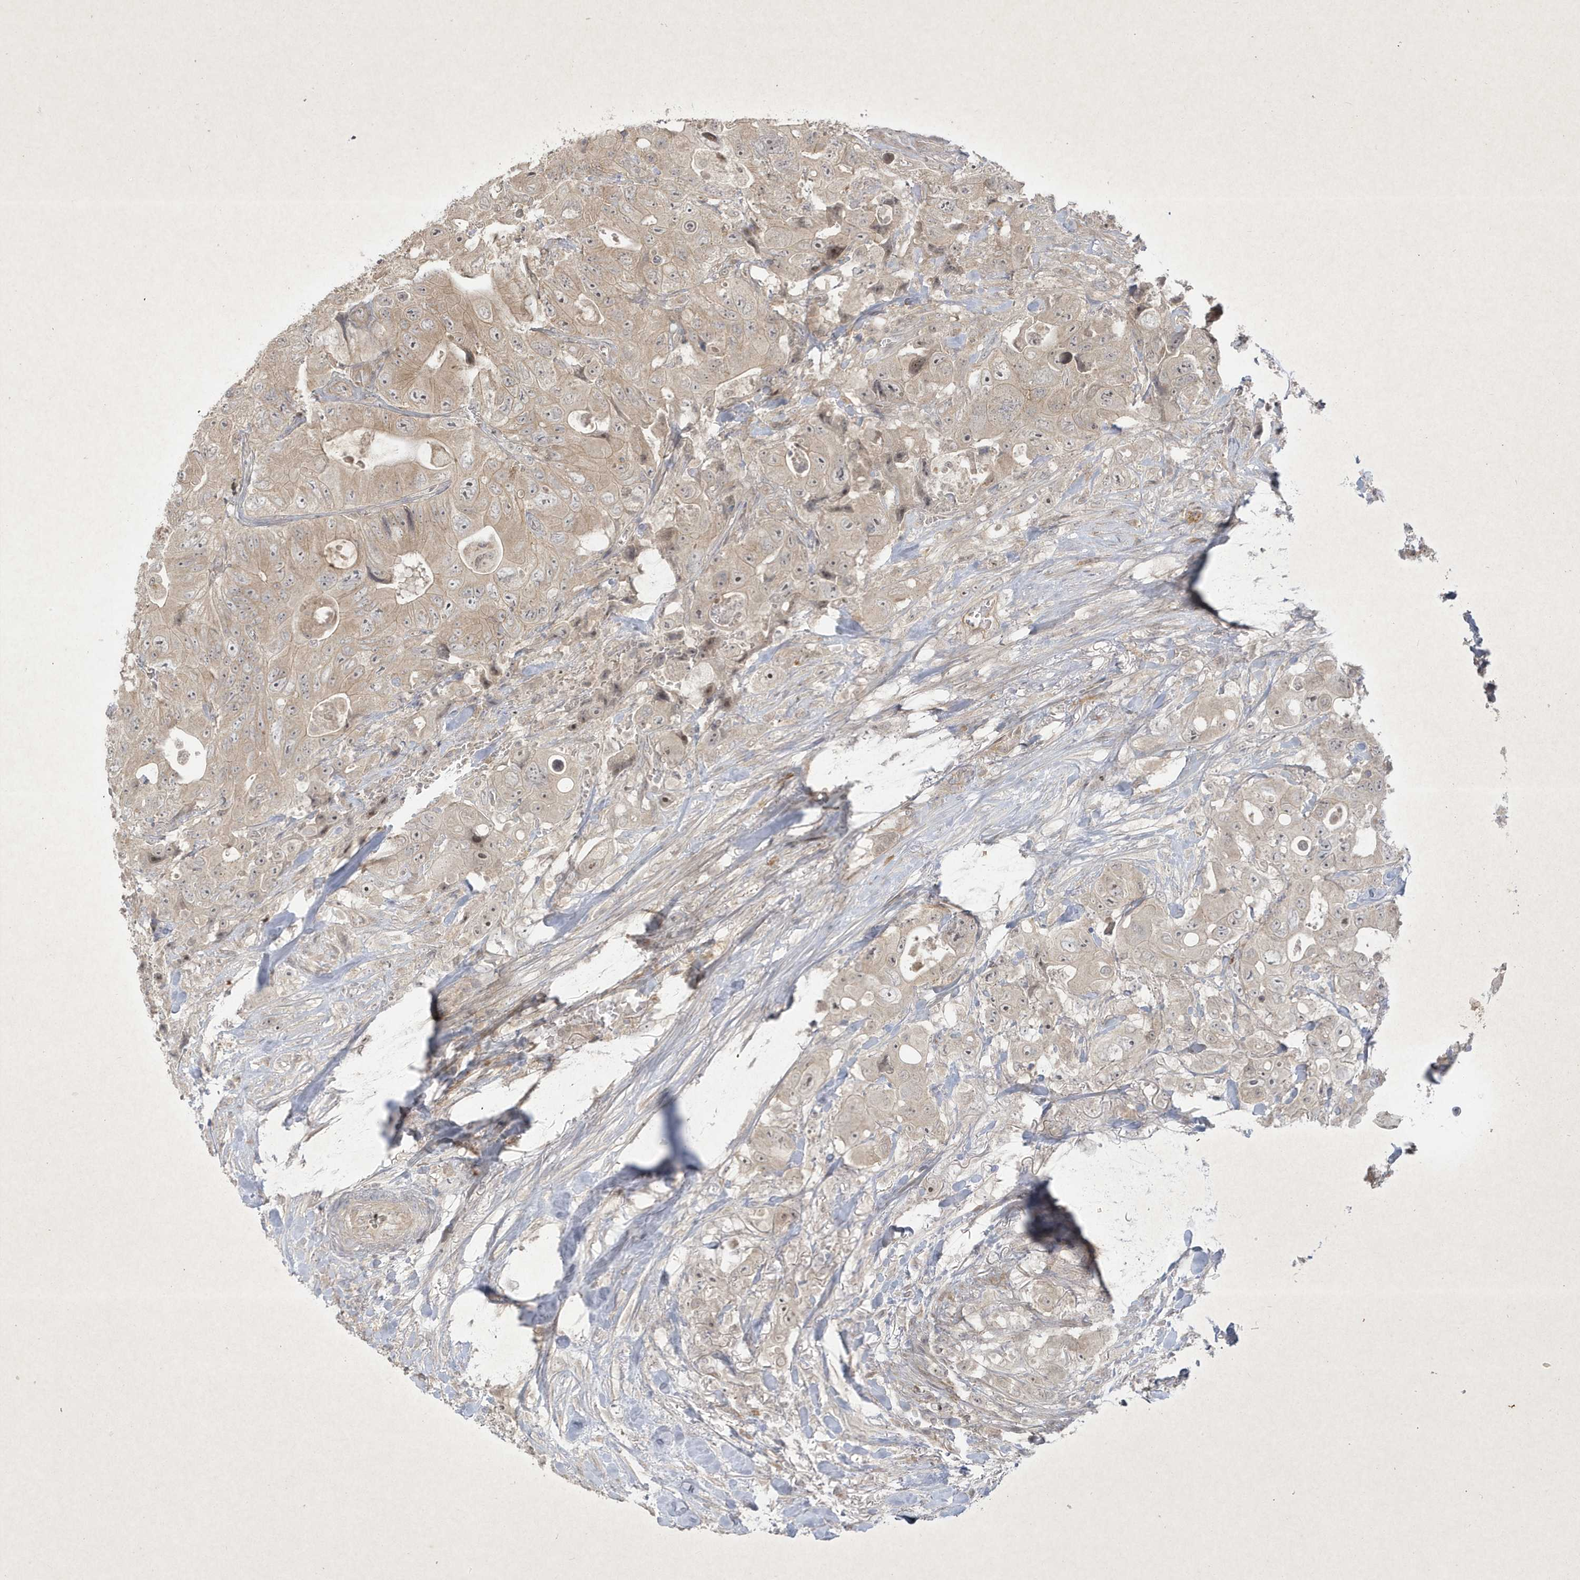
{"staining": {"intensity": "weak", "quantity": "25%-75%", "location": "cytoplasmic/membranous,nuclear"}, "tissue": "colorectal cancer", "cell_type": "Tumor cells", "image_type": "cancer", "snomed": [{"axis": "morphology", "description": "Adenocarcinoma, NOS"}, {"axis": "topography", "description": "Colon"}], "caption": "Colorectal cancer stained with immunohistochemistry exhibits weak cytoplasmic/membranous and nuclear expression in approximately 25%-75% of tumor cells.", "gene": "FAM83C", "patient": {"sex": "female", "age": 46}}